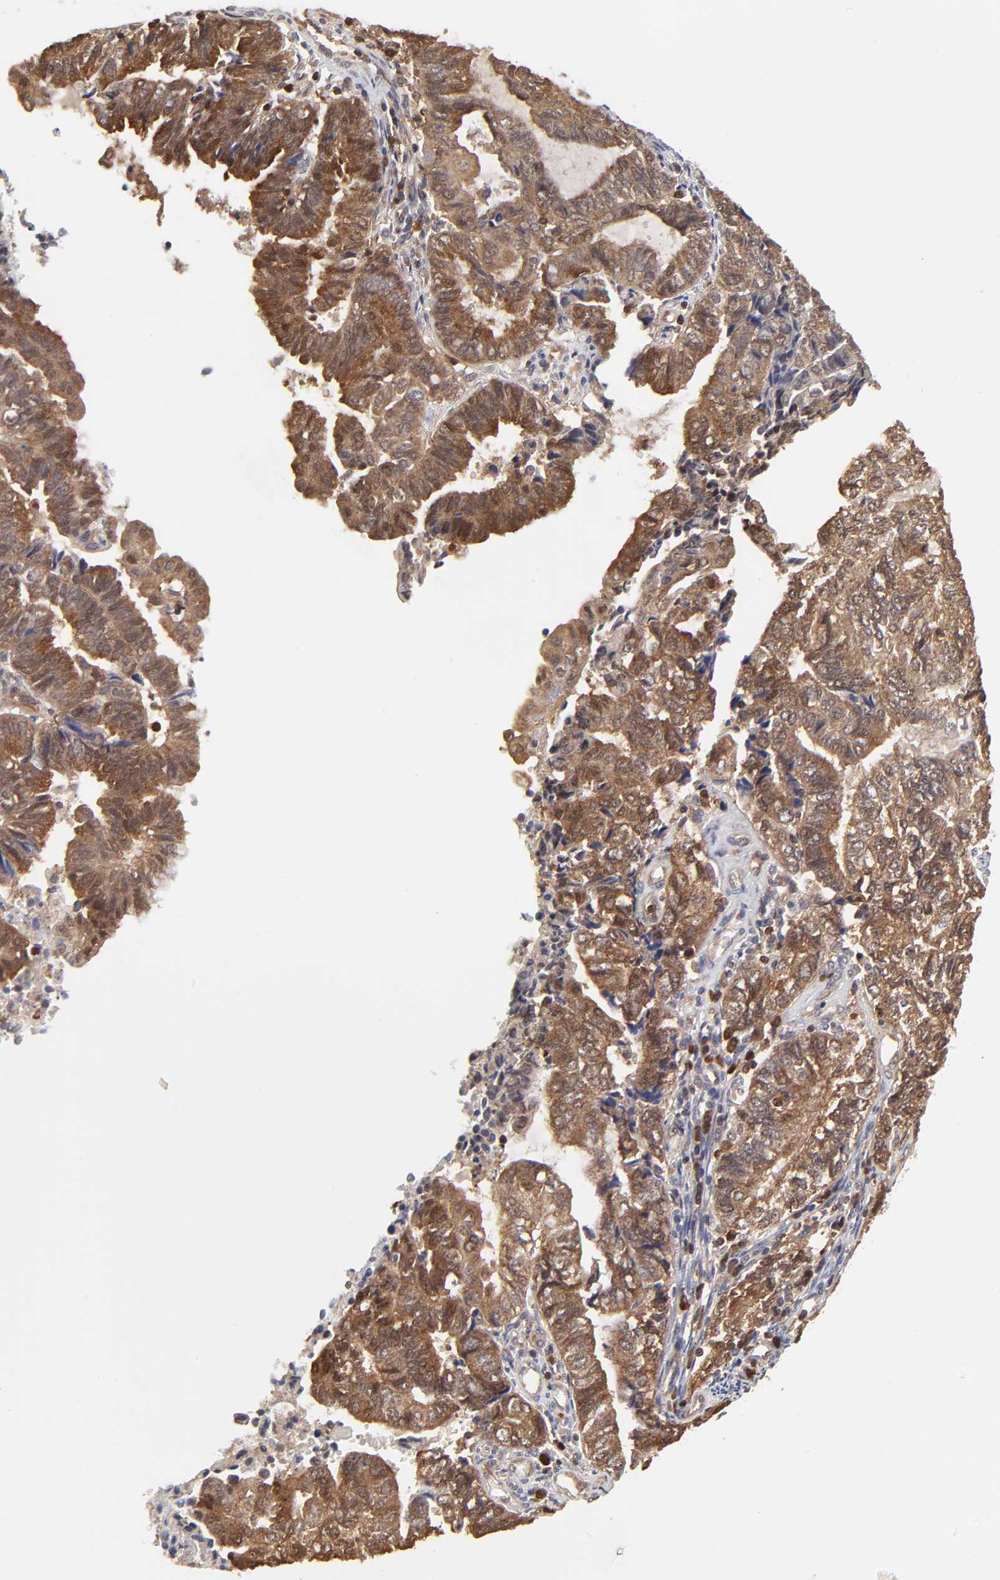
{"staining": {"intensity": "moderate", "quantity": ">75%", "location": "cytoplasmic/membranous"}, "tissue": "endometrial cancer", "cell_type": "Tumor cells", "image_type": "cancer", "snomed": [{"axis": "morphology", "description": "Adenocarcinoma, NOS"}, {"axis": "topography", "description": "Uterus"}, {"axis": "topography", "description": "Endometrium"}], "caption": "Endometrial cancer stained with immunohistochemistry (IHC) displays moderate cytoplasmic/membranous expression in approximately >75% of tumor cells. (DAB (3,3'-diaminobenzidine) = brown stain, brightfield microscopy at high magnification).", "gene": "CASP3", "patient": {"sex": "female", "age": 70}}